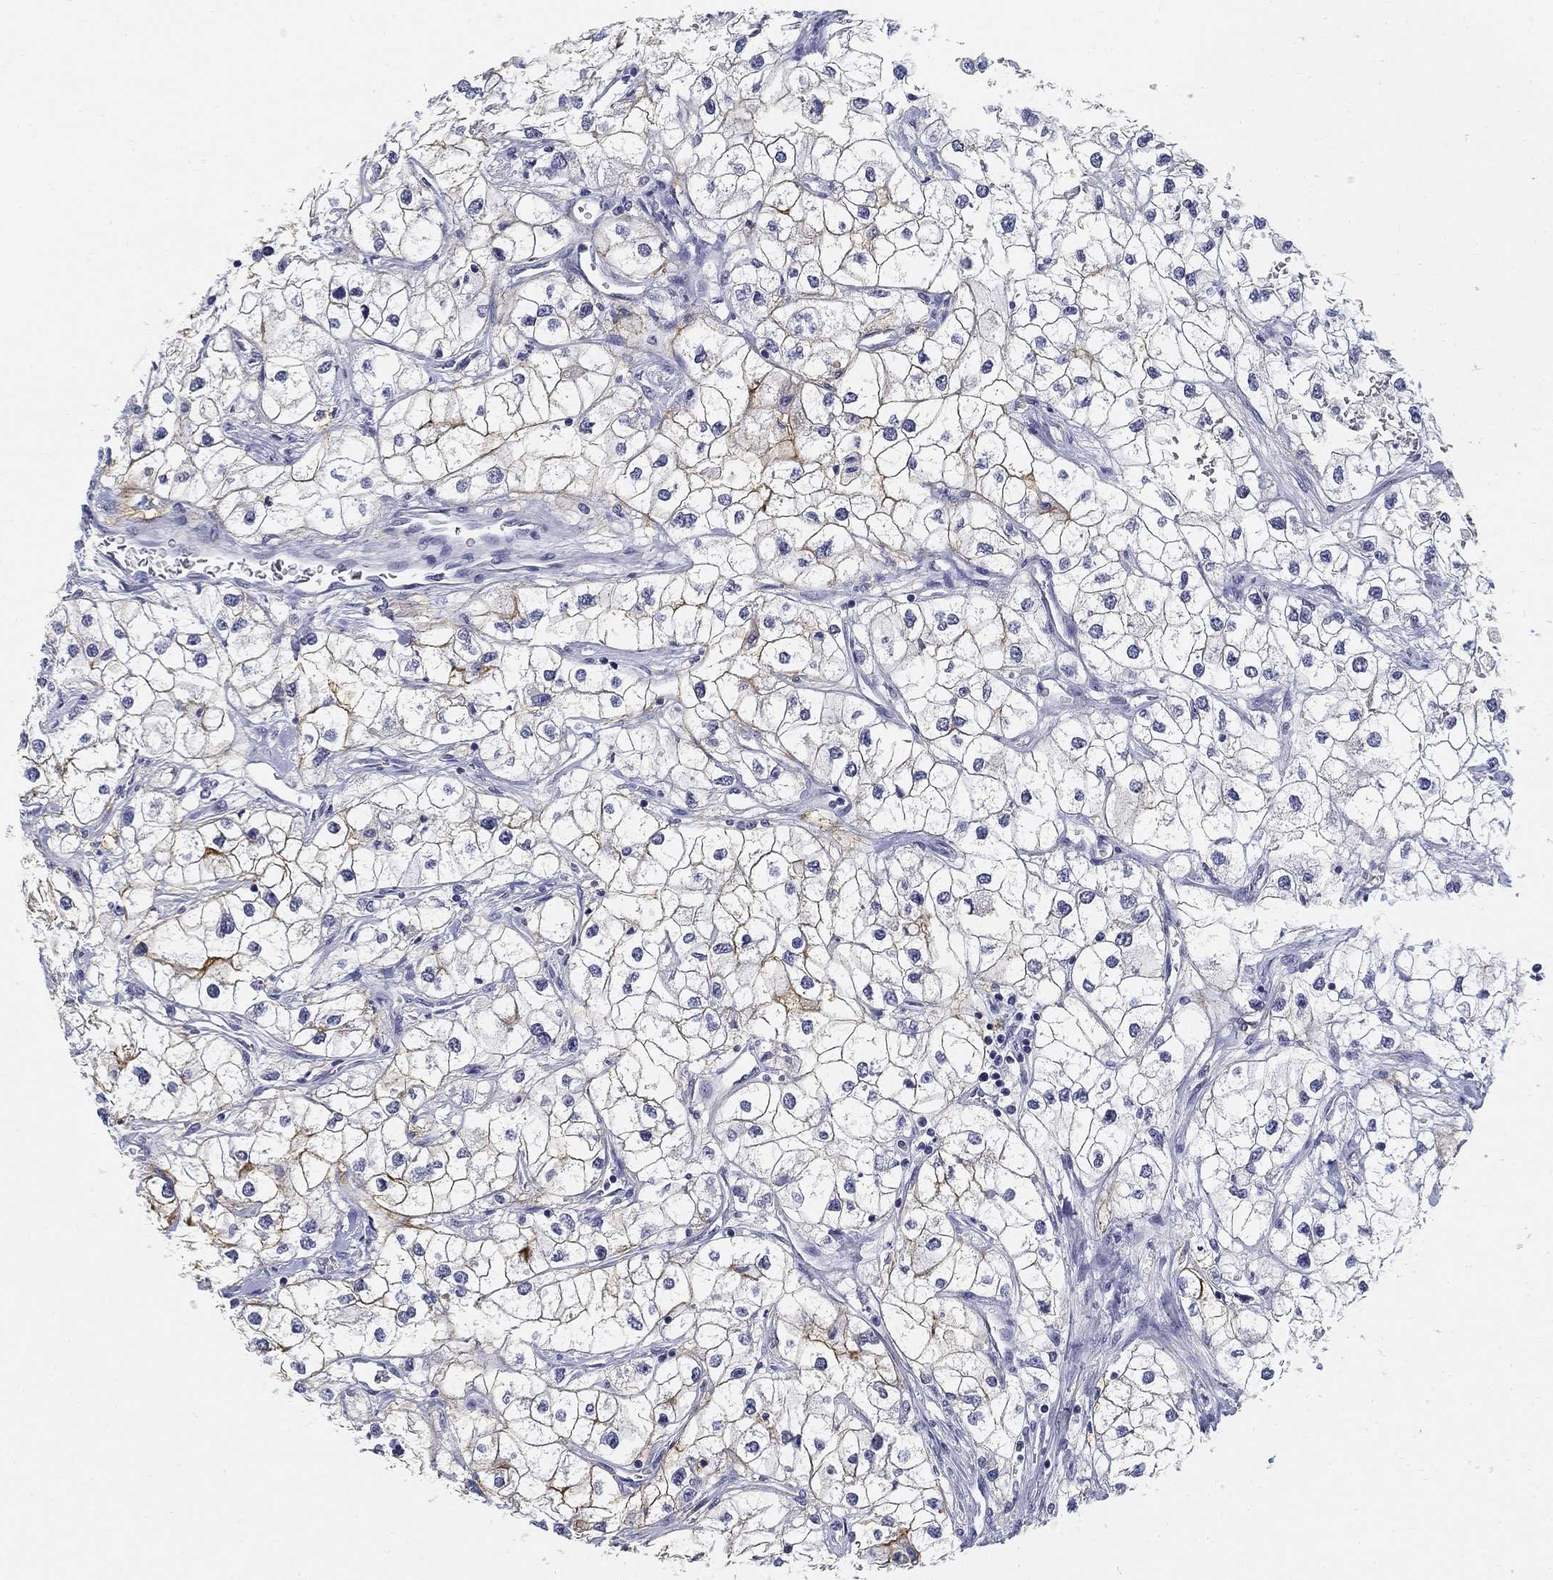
{"staining": {"intensity": "strong", "quantity": "<25%", "location": "cytoplasmic/membranous"}, "tissue": "renal cancer", "cell_type": "Tumor cells", "image_type": "cancer", "snomed": [{"axis": "morphology", "description": "Adenocarcinoma, NOS"}, {"axis": "topography", "description": "Kidney"}], "caption": "Immunohistochemical staining of human renal cancer (adenocarcinoma) displays medium levels of strong cytoplasmic/membranous protein staining in approximately <25% of tumor cells. Nuclei are stained in blue.", "gene": "SLC2A5", "patient": {"sex": "male", "age": 59}}